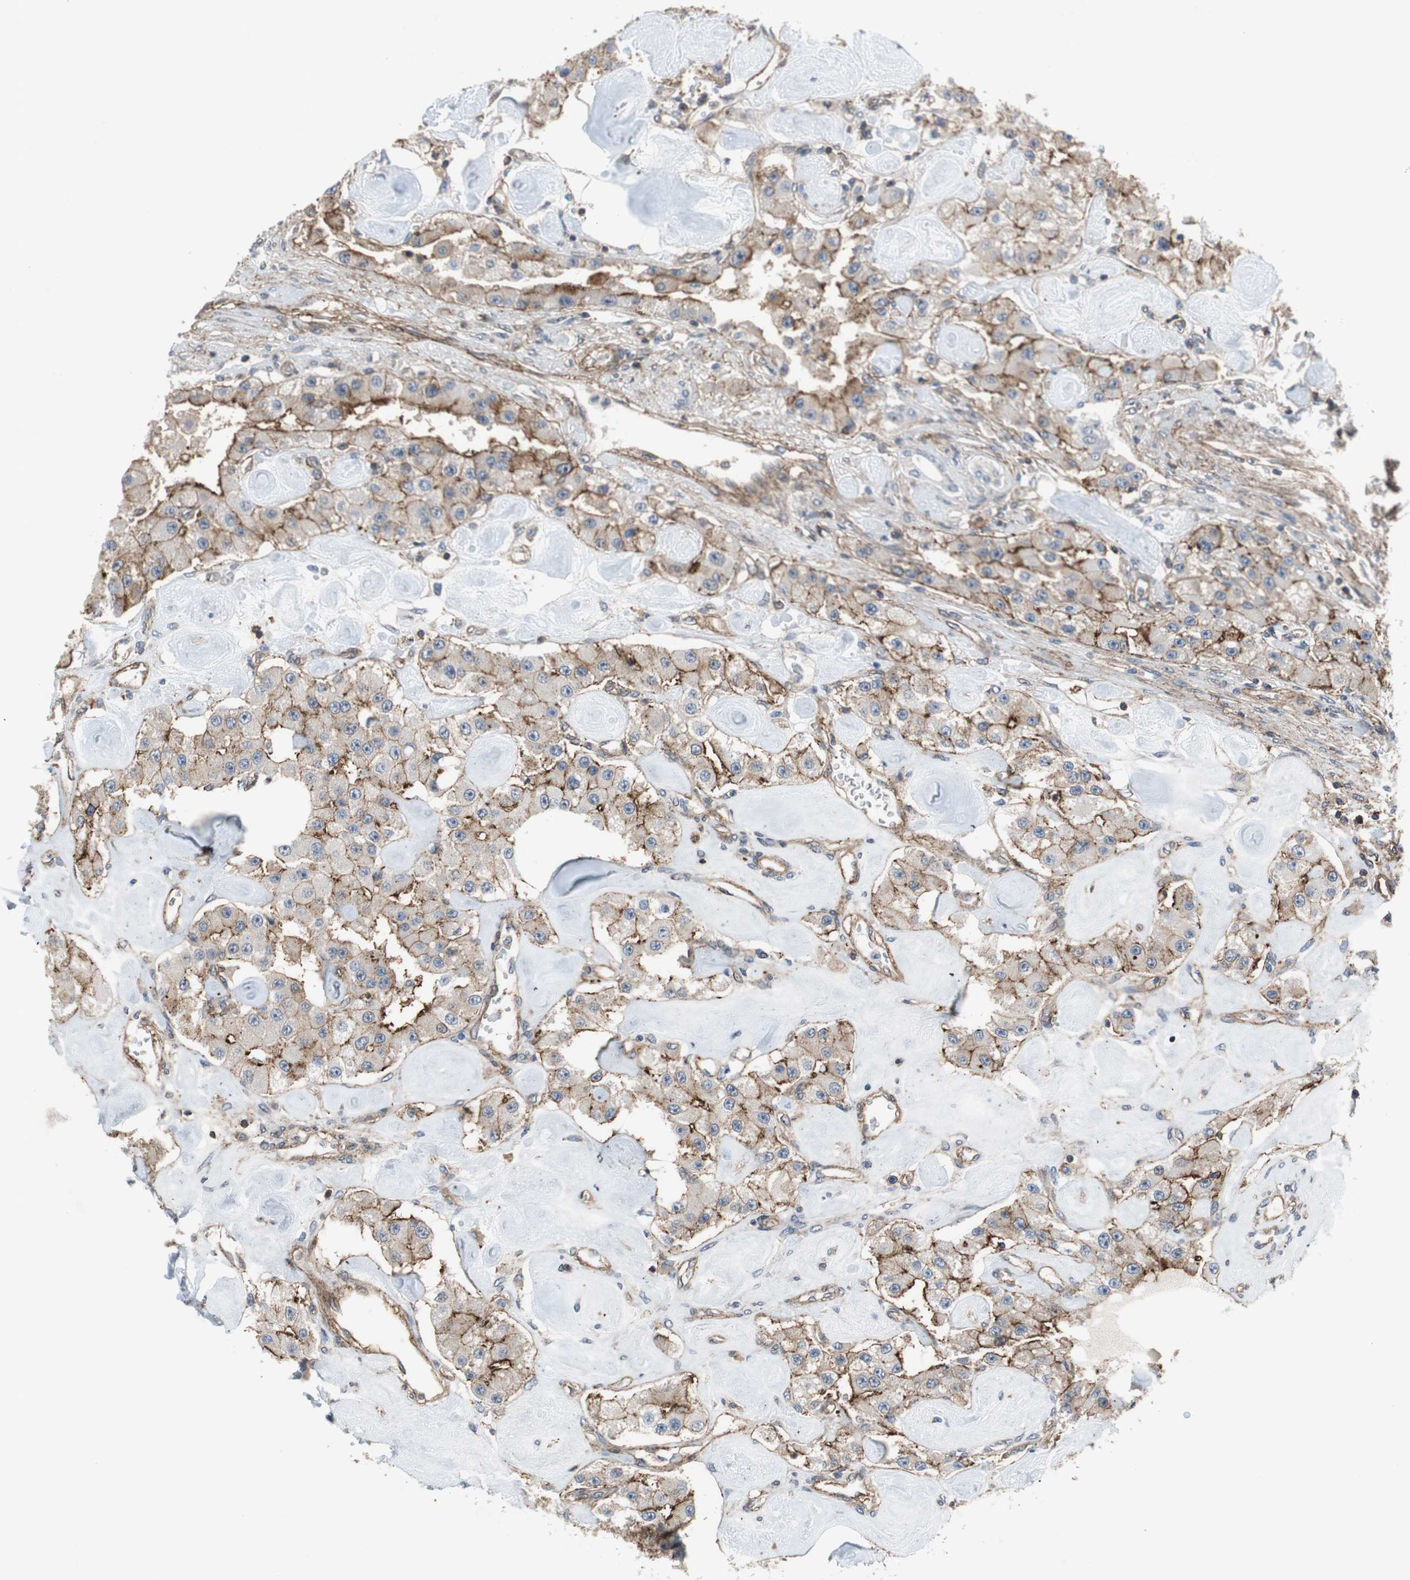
{"staining": {"intensity": "moderate", "quantity": "25%-75%", "location": "cytoplasmic/membranous"}, "tissue": "carcinoid", "cell_type": "Tumor cells", "image_type": "cancer", "snomed": [{"axis": "morphology", "description": "Carcinoid, malignant, NOS"}, {"axis": "topography", "description": "Pancreas"}], "caption": "Malignant carcinoid stained with immunohistochemistry exhibits moderate cytoplasmic/membranous expression in approximately 25%-75% of tumor cells.", "gene": "GRHL1", "patient": {"sex": "male", "age": 41}}